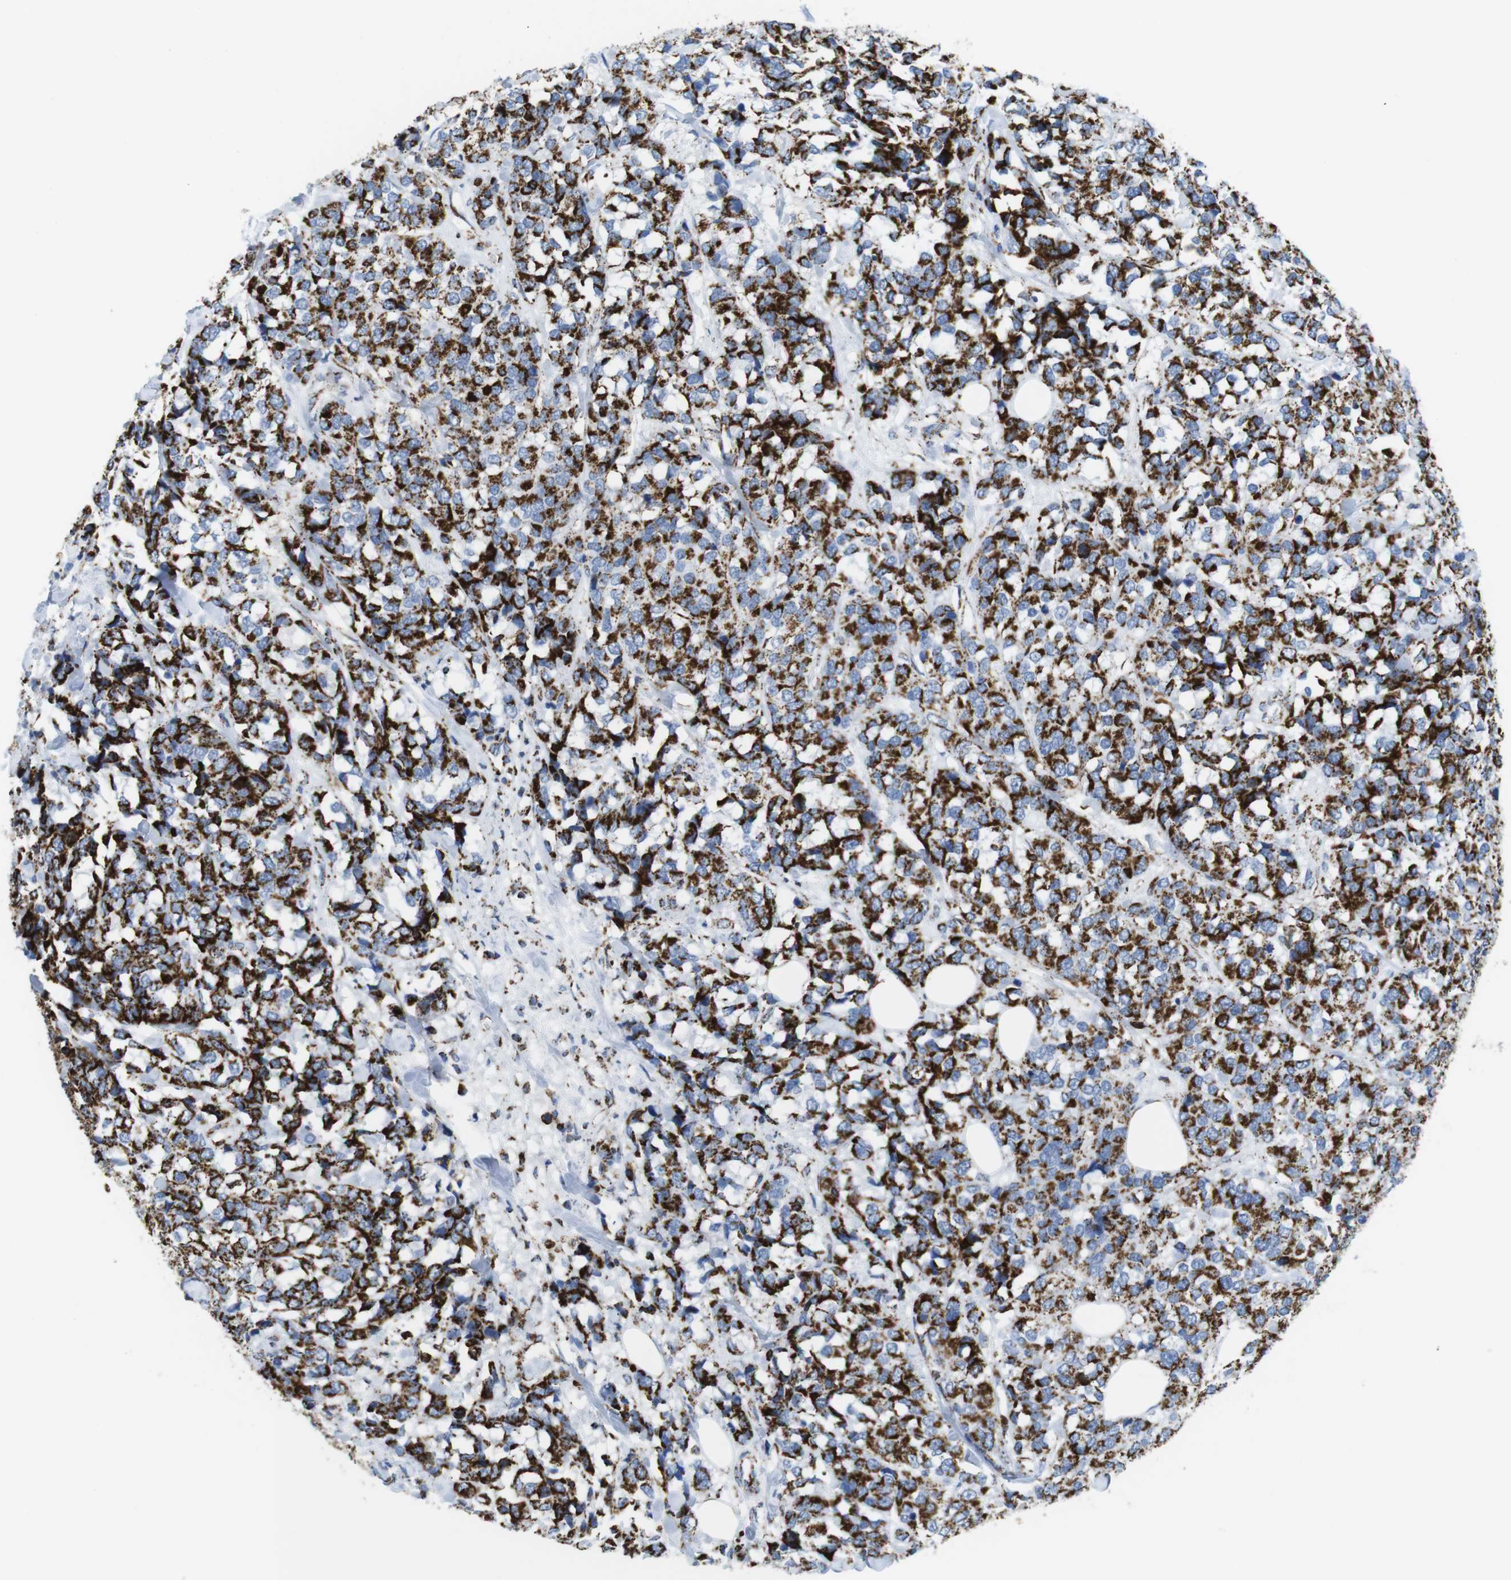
{"staining": {"intensity": "strong", "quantity": ">75%", "location": "cytoplasmic/membranous"}, "tissue": "breast cancer", "cell_type": "Tumor cells", "image_type": "cancer", "snomed": [{"axis": "morphology", "description": "Lobular carcinoma"}, {"axis": "topography", "description": "Breast"}], "caption": "About >75% of tumor cells in human breast lobular carcinoma exhibit strong cytoplasmic/membranous protein expression as visualized by brown immunohistochemical staining.", "gene": "ATP5PO", "patient": {"sex": "female", "age": 59}}